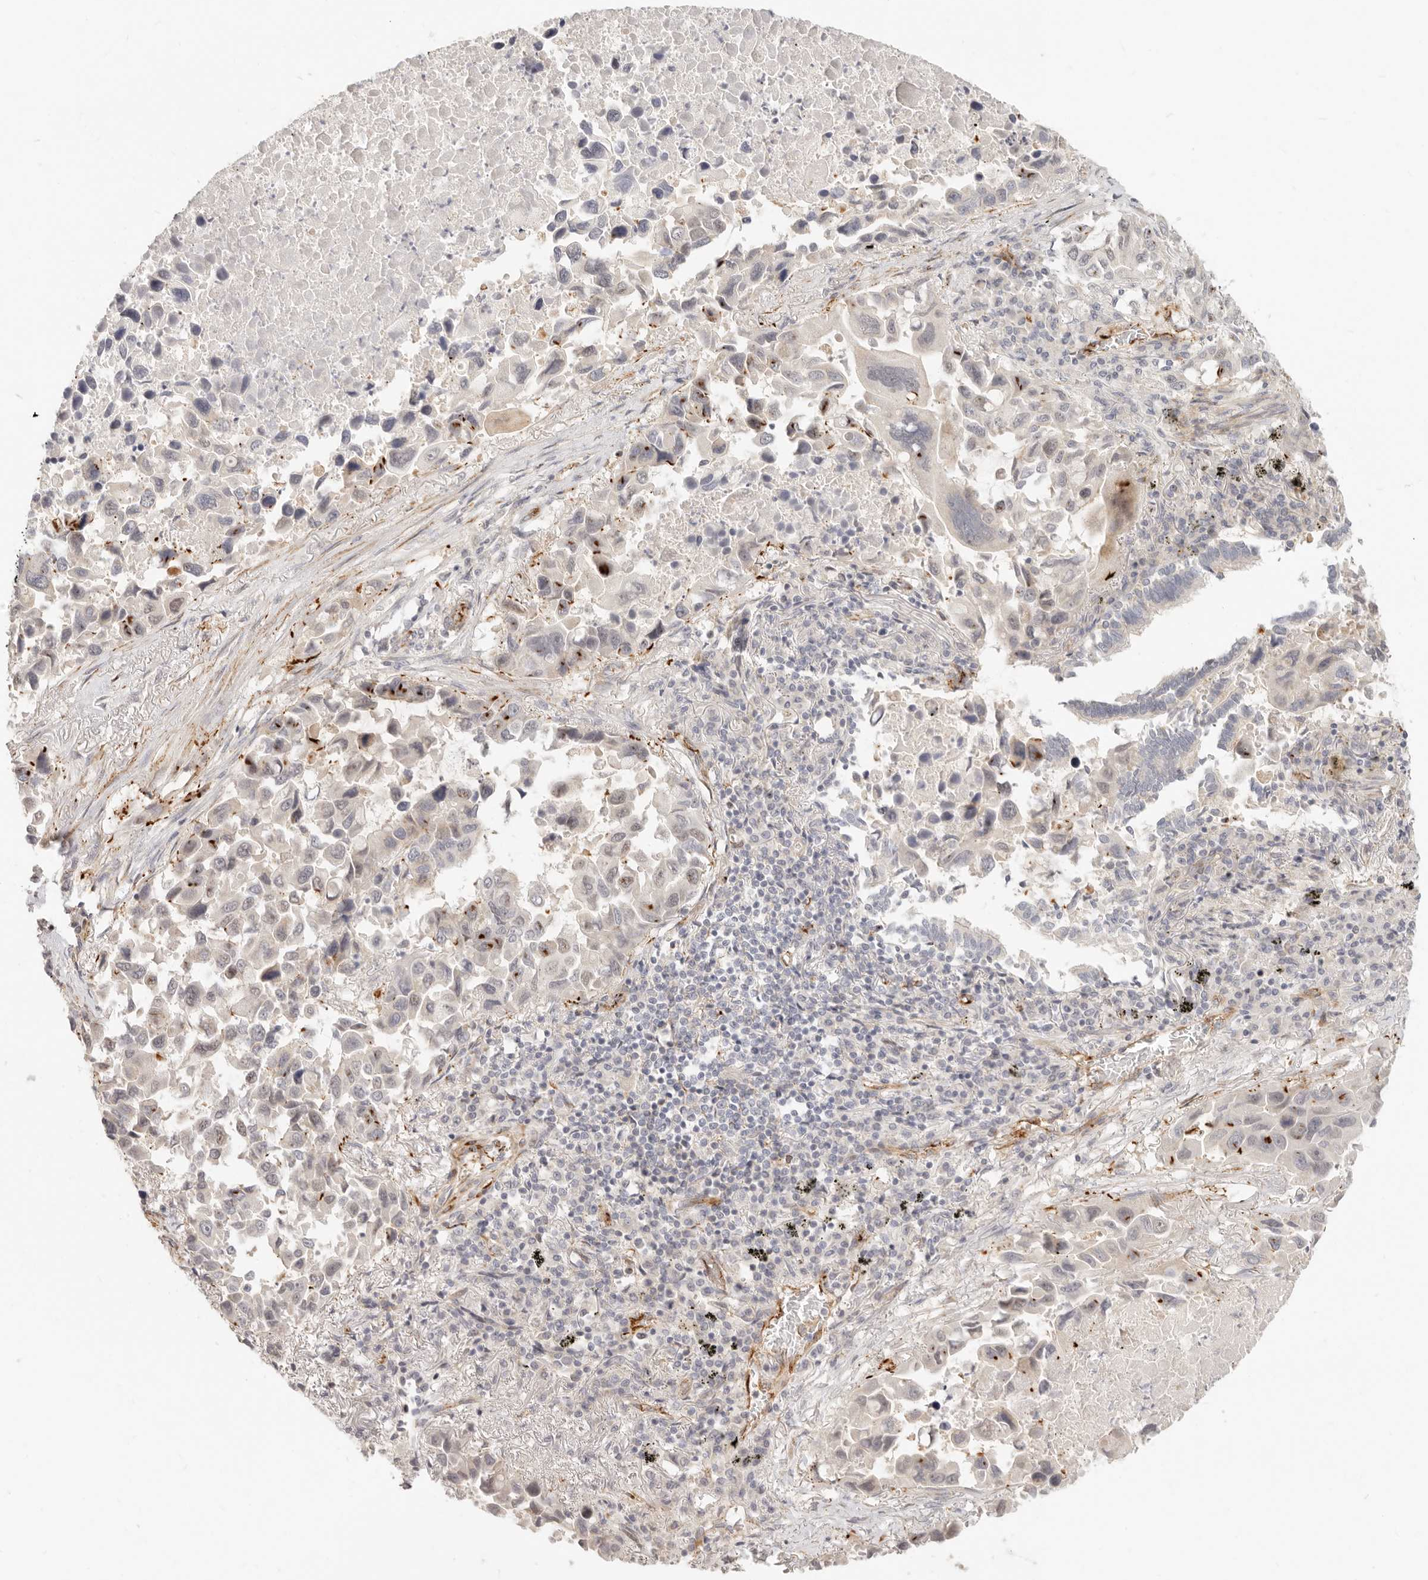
{"staining": {"intensity": "moderate", "quantity": "25%-75%", "location": "cytoplasmic/membranous,nuclear"}, "tissue": "lung cancer", "cell_type": "Tumor cells", "image_type": "cancer", "snomed": [{"axis": "morphology", "description": "Adenocarcinoma, NOS"}, {"axis": "topography", "description": "Lung"}], "caption": "Human lung adenocarcinoma stained with a protein marker shows moderate staining in tumor cells.", "gene": "SASS6", "patient": {"sex": "male", "age": 64}}